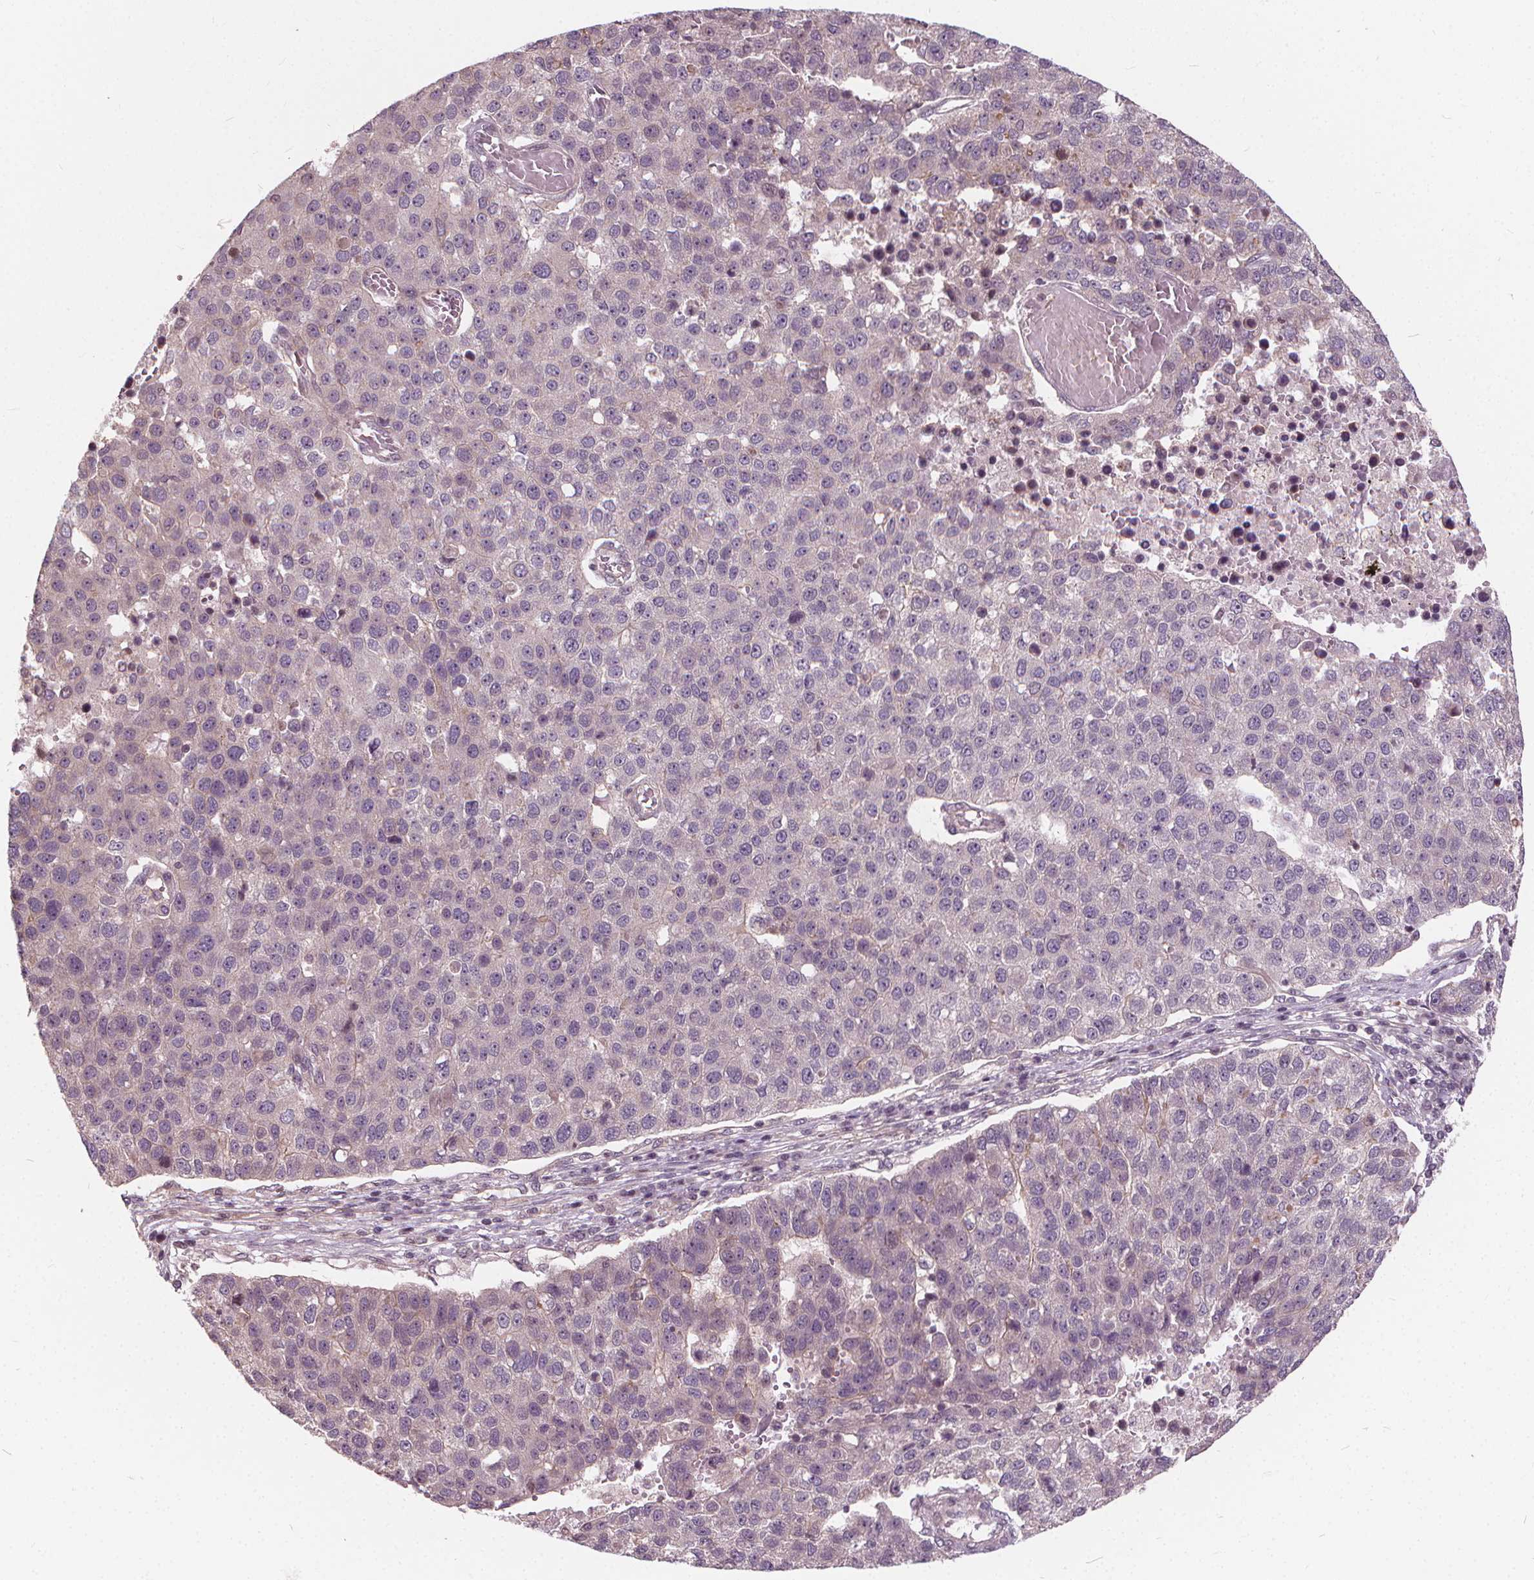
{"staining": {"intensity": "moderate", "quantity": "<25%", "location": "cytoplasmic/membranous"}, "tissue": "pancreatic cancer", "cell_type": "Tumor cells", "image_type": "cancer", "snomed": [{"axis": "morphology", "description": "Adenocarcinoma, NOS"}, {"axis": "topography", "description": "Pancreas"}], "caption": "The image reveals staining of pancreatic adenocarcinoma, revealing moderate cytoplasmic/membranous protein positivity (brown color) within tumor cells.", "gene": "INPP5E", "patient": {"sex": "female", "age": 61}}